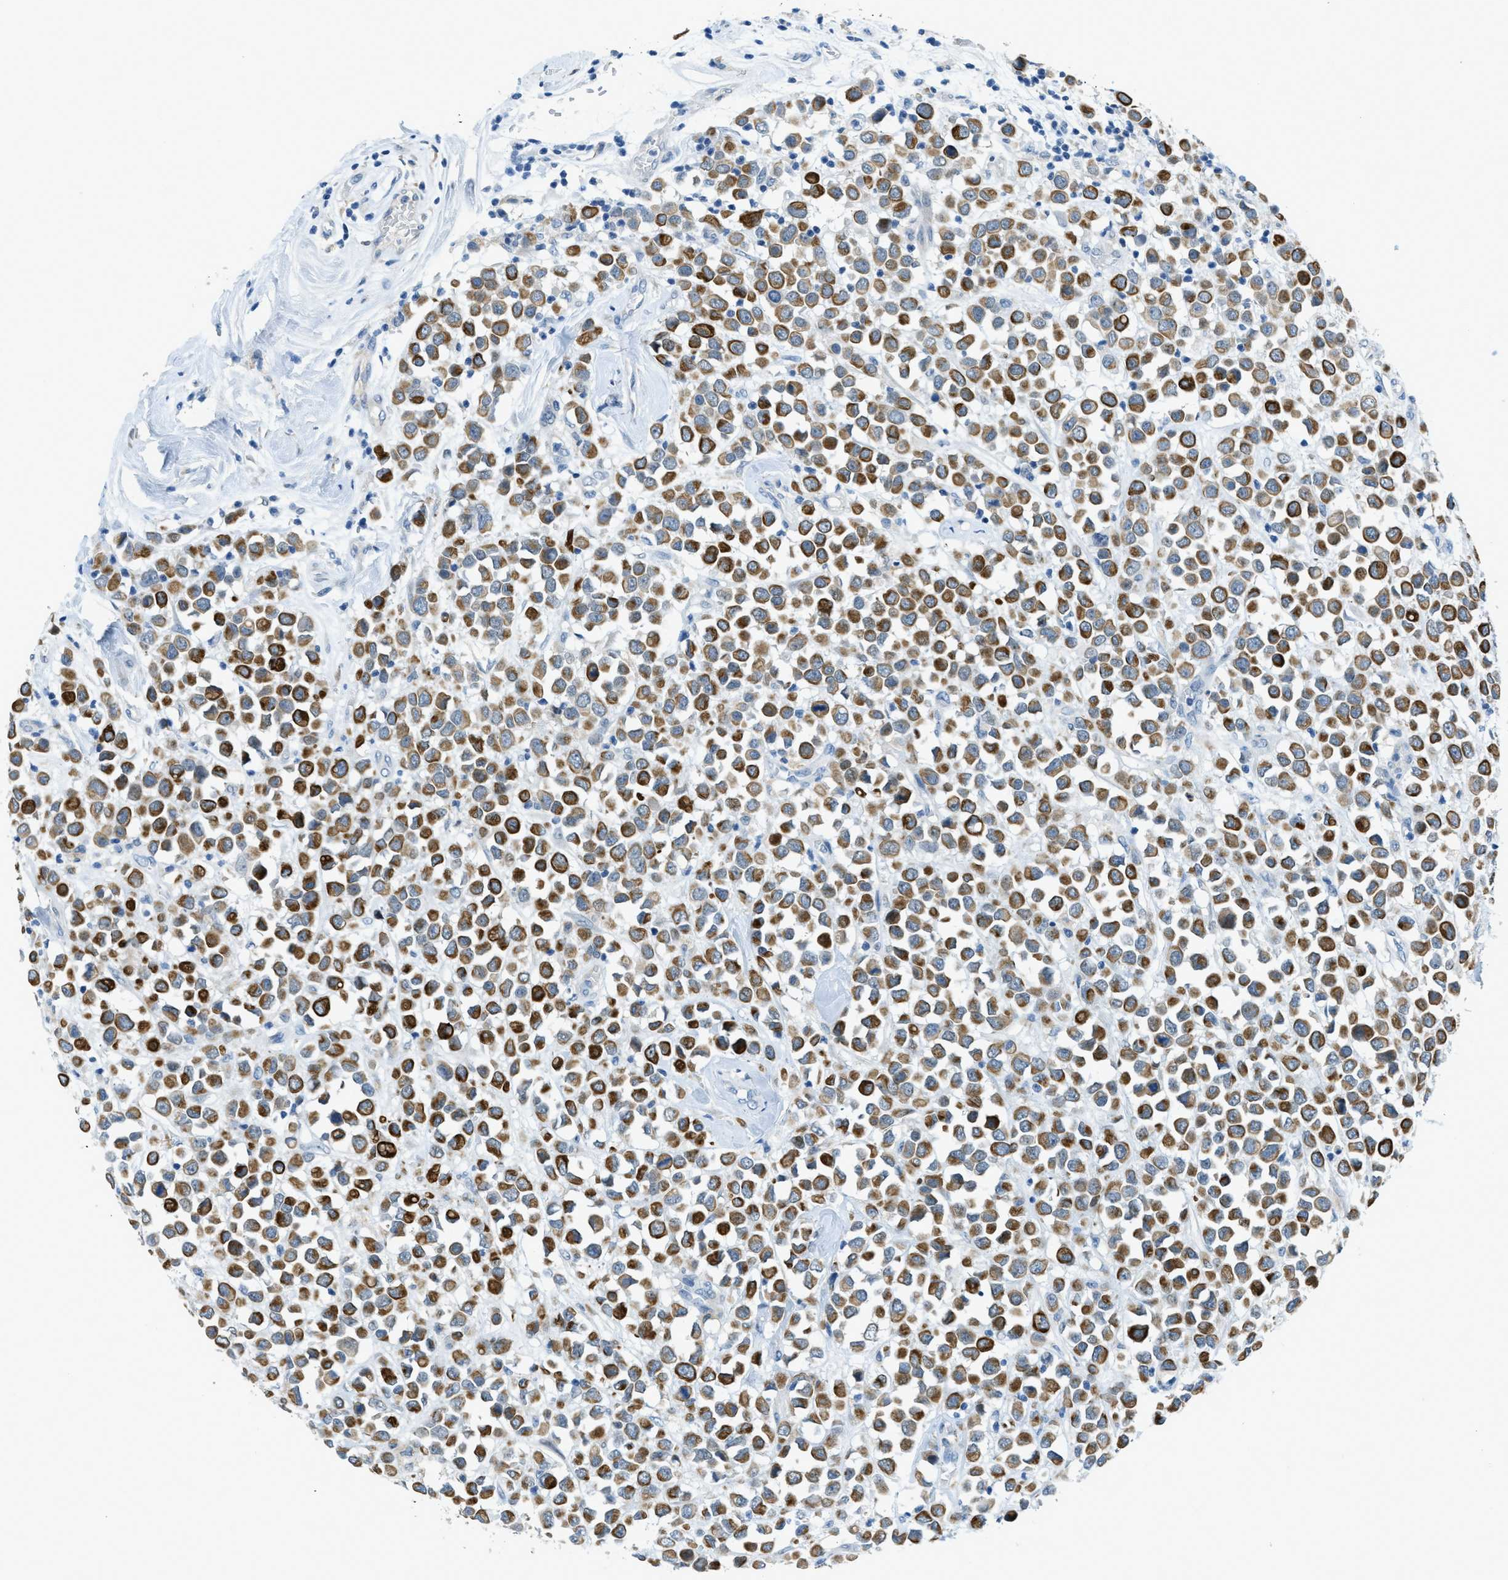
{"staining": {"intensity": "strong", "quantity": ">75%", "location": "cytoplasmic/membranous"}, "tissue": "breast cancer", "cell_type": "Tumor cells", "image_type": "cancer", "snomed": [{"axis": "morphology", "description": "Duct carcinoma"}, {"axis": "topography", "description": "Breast"}], "caption": "Immunohistochemical staining of human infiltrating ductal carcinoma (breast) shows high levels of strong cytoplasmic/membranous protein expression in about >75% of tumor cells. (DAB (3,3'-diaminobenzidine) = brown stain, brightfield microscopy at high magnification).", "gene": "KLHL8", "patient": {"sex": "female", "age": 61}}